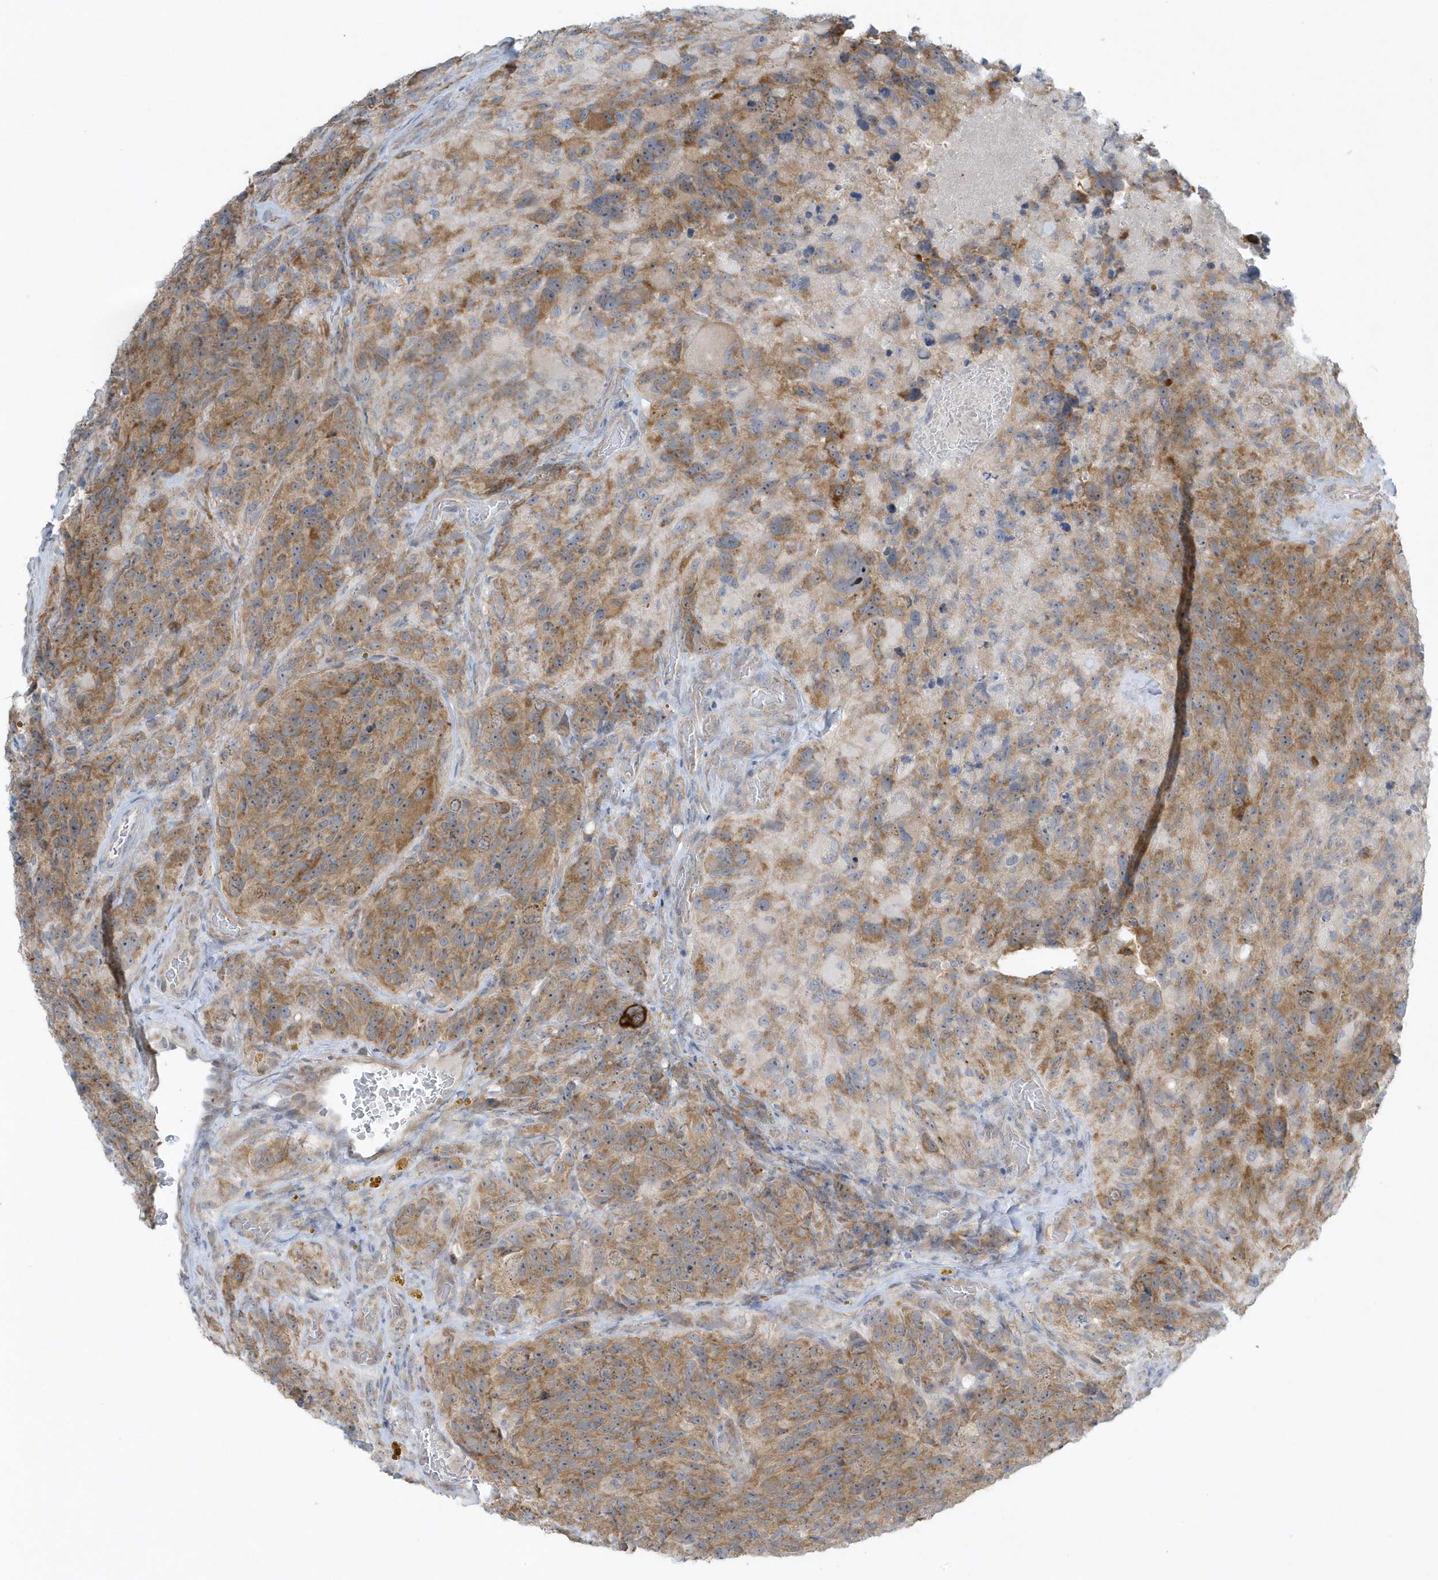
{"staining": {"intensity": "moderate", "quantity": "25%-75%", "location": "cytoplasmic/membranous"}, "tissue": "glioma", "cell_type": "Tumor cells", "image_type": "cancer", "snomed": [{"axis": "morphology", "description": "Glioma, malignant, High grade"}, {"axis": "topography", "description": "Brain"}], "caption": "Tumor cells display medium levels of moderate cytoplasmic/membranous expression in approximately 25%-75% of cells in high-grade glioma (malignant). The staining is performed using DAB (3,3'-diaminobenzidine) brown chromogen to label protein expression. The nuclei are counter-stained blue using hematoxylin.", "gene": "SCN3A", "patient": {"sex": "male", "age": 69}}